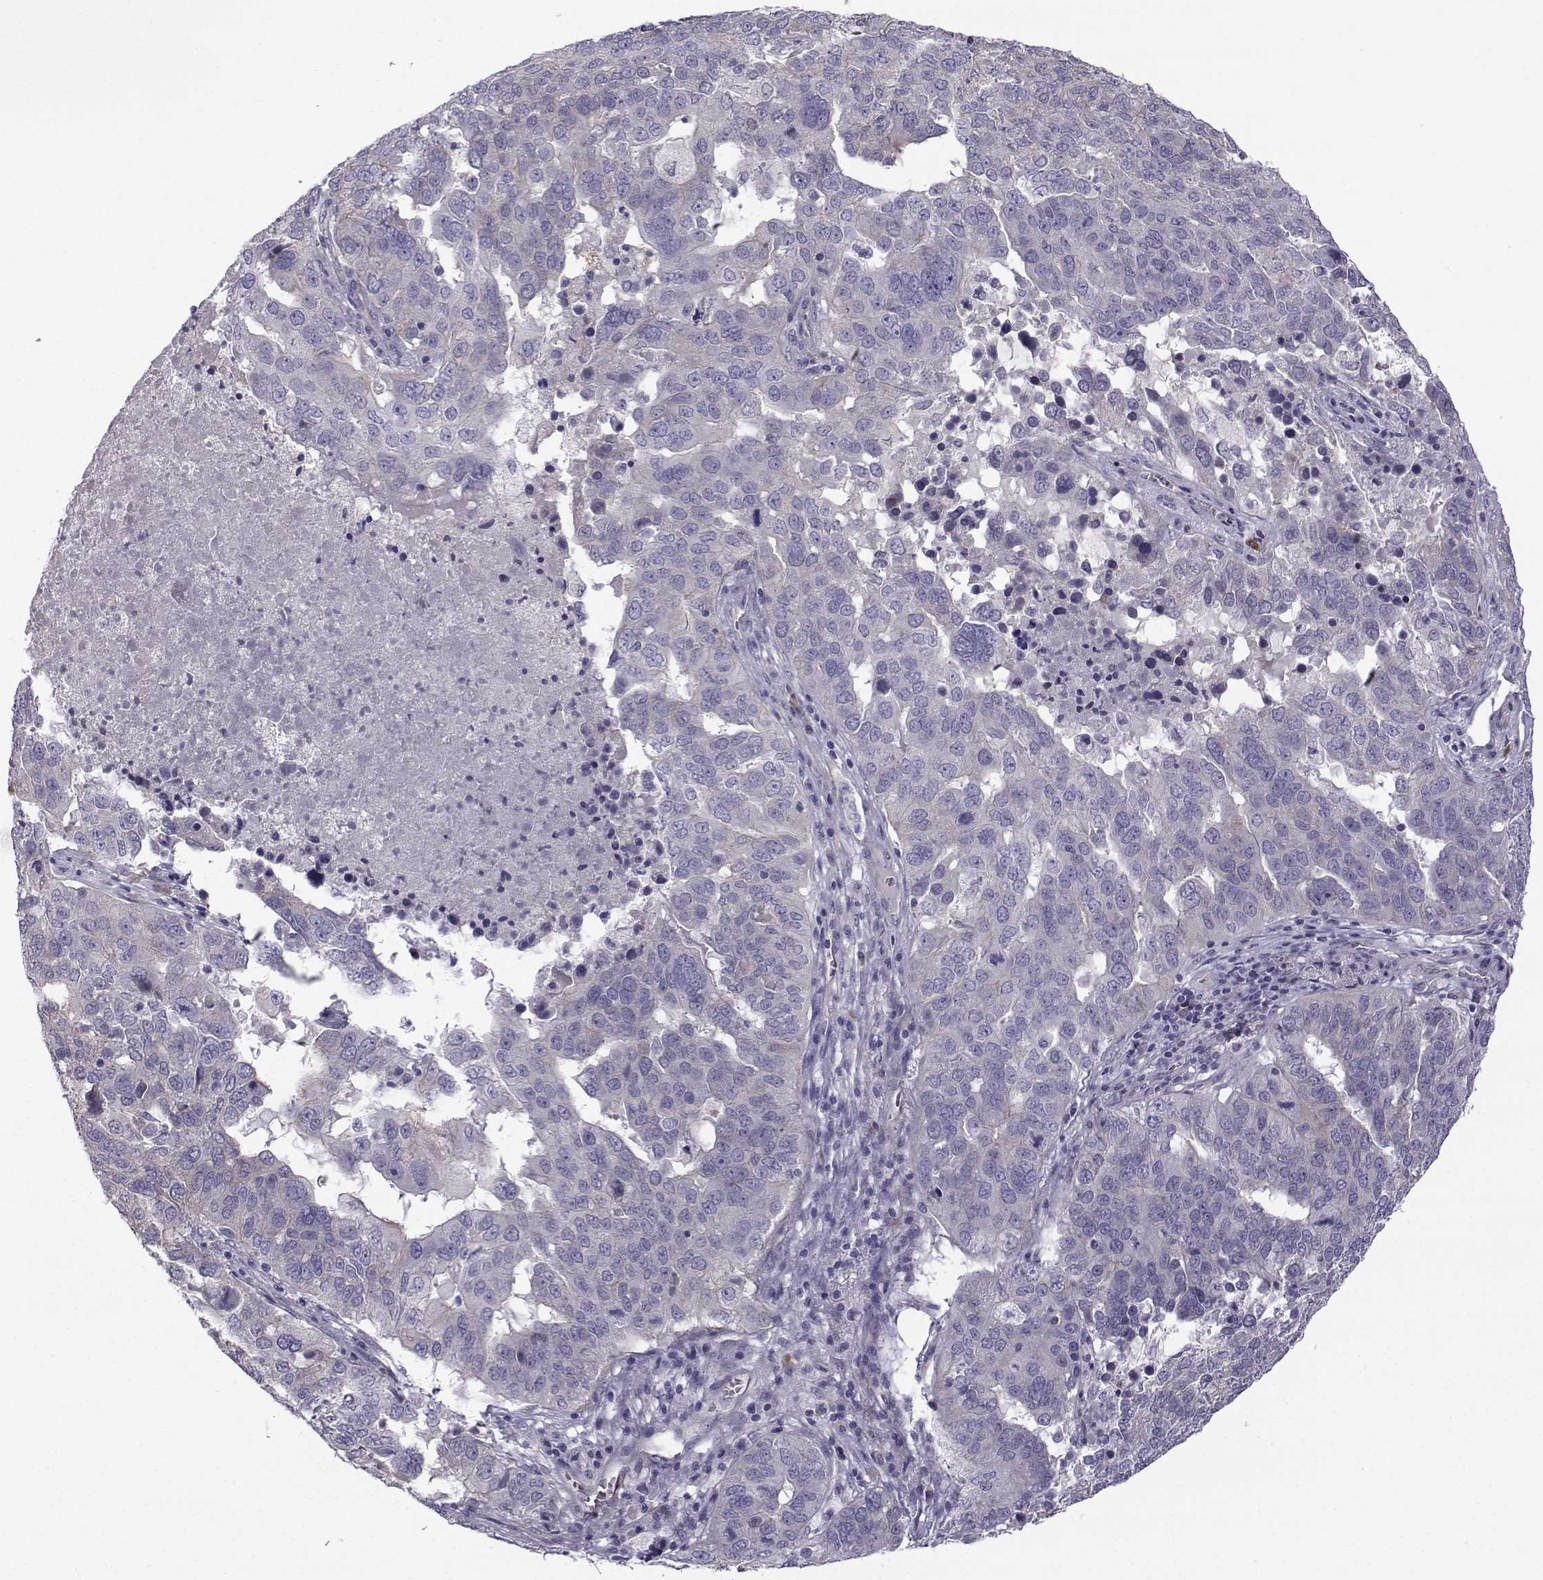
{"staining": {"intensity": "weak", "quantity": "<25%", "location": "cytoplasmic/membranous"}, "tissue": "ovarian cancer", "cell_type": "Tumor cells", "image_type": "cancer", "snomed": [{"axis": "morphology", "description": "Carcinoma, endometroid"}, {"axis": "topography", "description": "Soft tissue"}, {"axis": "topography", "description": "Ovary"}], "caption": "Protein analysis of endometroid carcinoma (ovarian) exhibits no significant positivity in tumor cells.", "gene": "QPCT", "patient": {"sex": "female", "age": 52}}